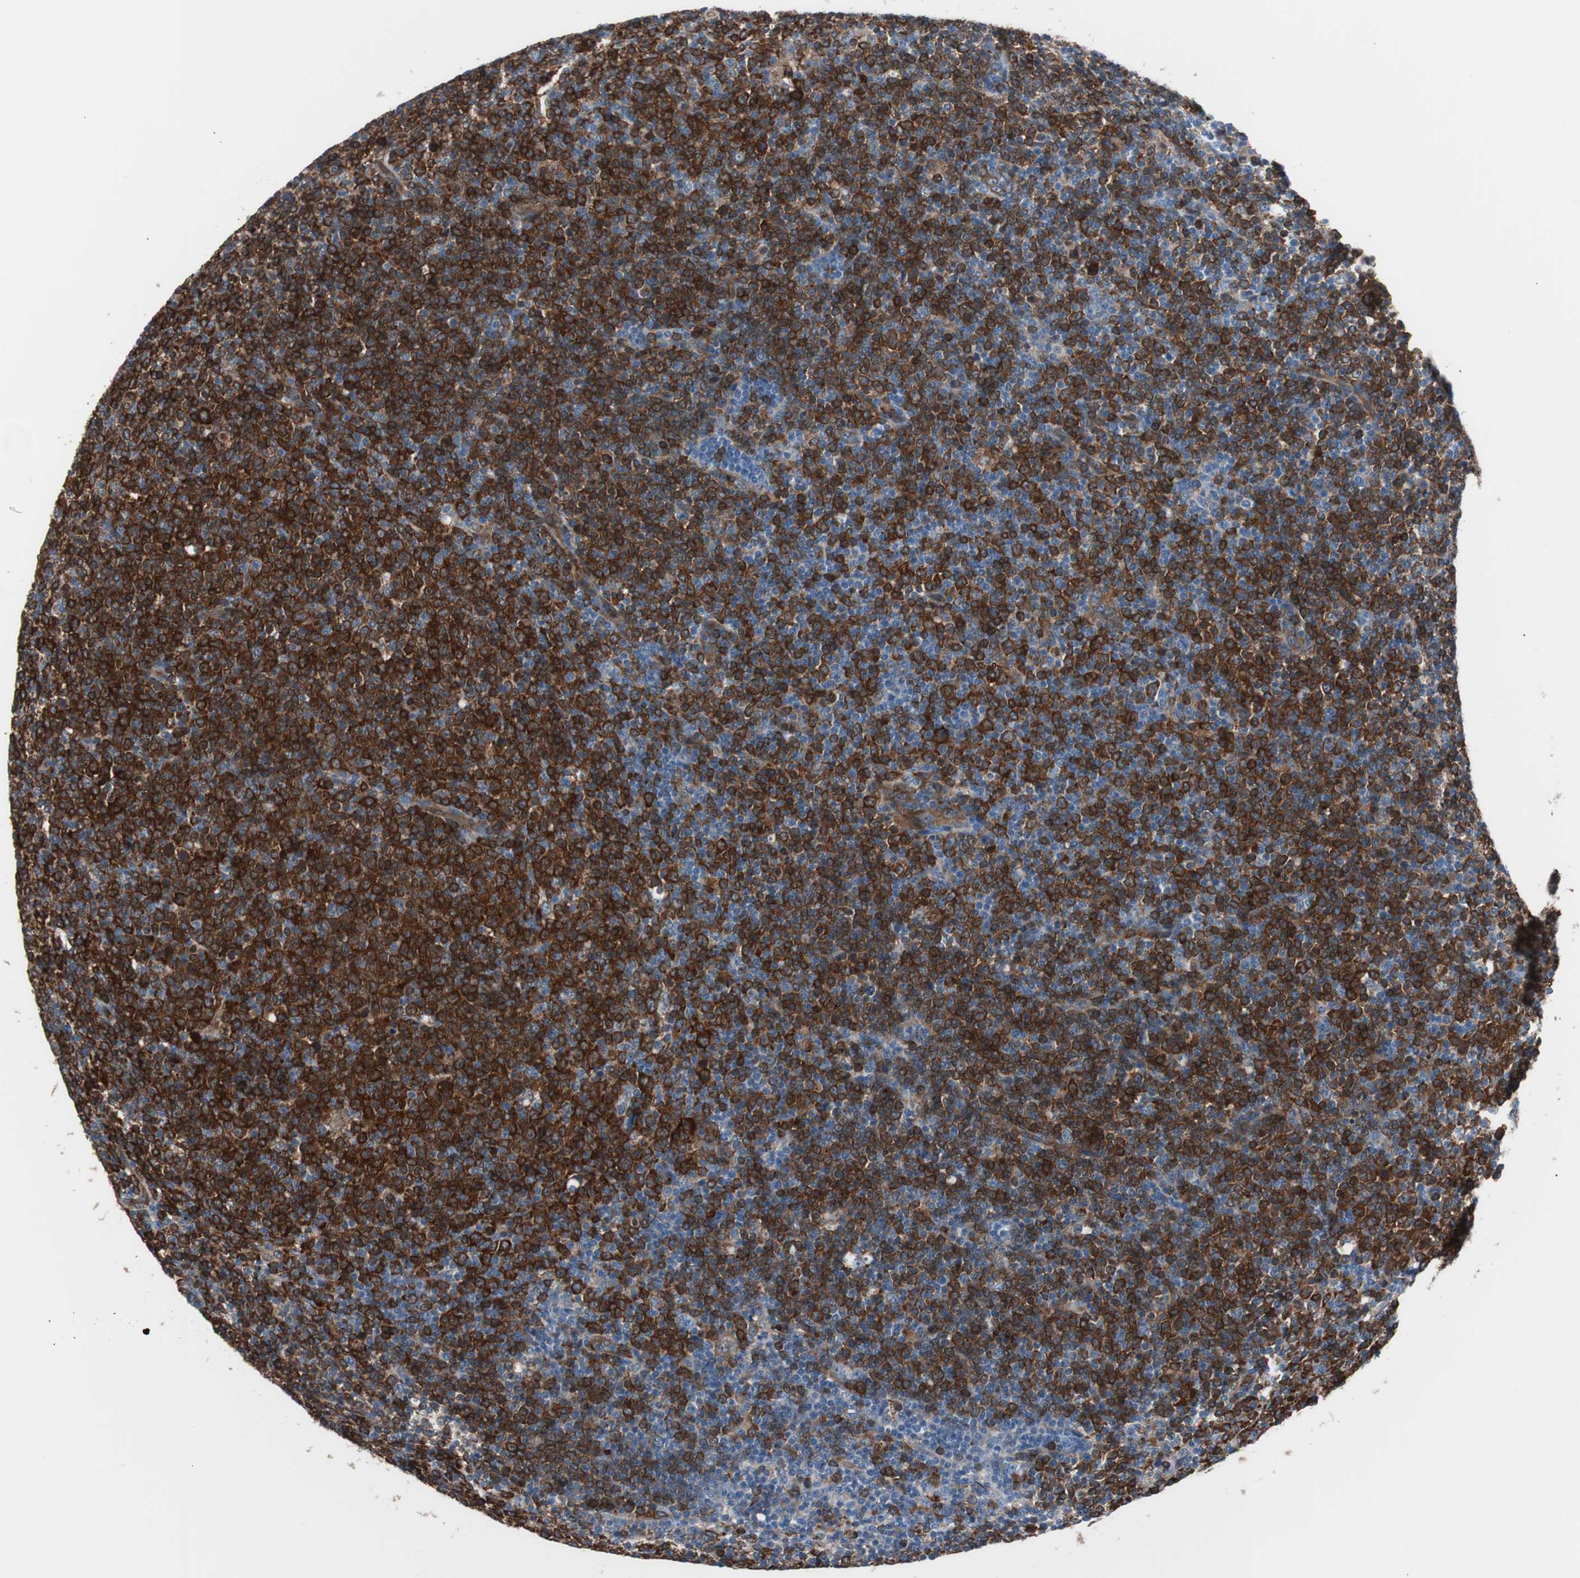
{"staining": {"intensity": "strong", "quantity": ">75%", "location": "cytoplasmic/membranous"}, "tissue": "lymphoma", "cell_type": "Tumor cells", "image_type": "cancer", "snomed": [{"axis": "morphology", "description": "Malignant lymphoma, non-Hodgkin's type, Low grade"}, {"axis": "topography", "description": "Lymph node"}], "caption": "This micrograph demonstrates IHC staining of human lymphoma, with high strong cytoplasmic/membranous positivity in about >75% of tumor cells.", "gene": "SWAP70", "patient": {"sex": "male", "age": 70}}